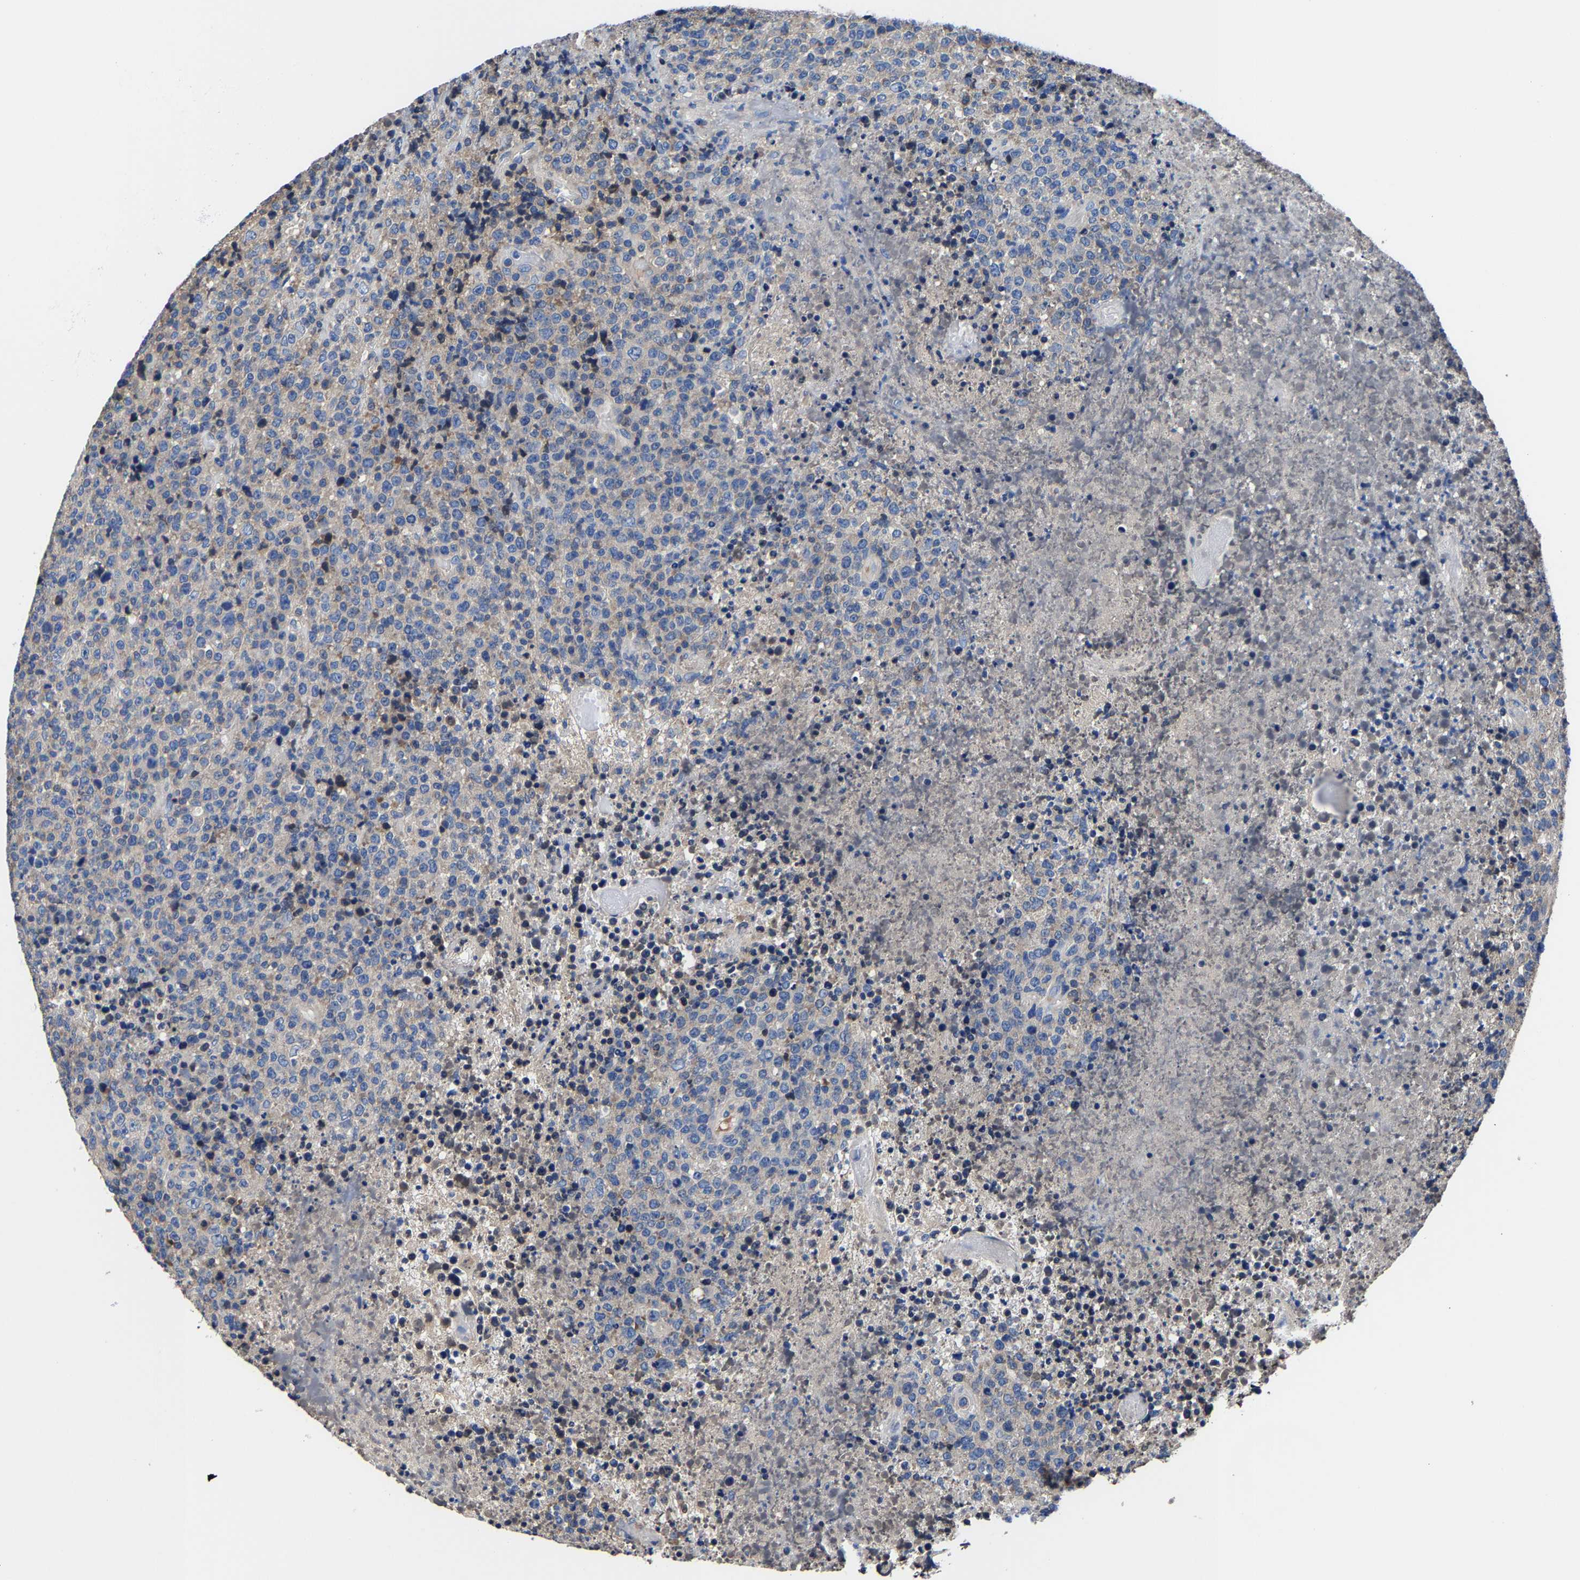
{"staining": {"intensity": "negative", "quantity": "none", "location": "none"}, "tissue": "lymphoma", "cell_type": "Tumor cells", "image_type": "cancer", "snomed": [{"axis": "morphology", "description": "Malignant lymphoma, non-Hodgkin's type, High grade"}, {"axis": "topography", "description": "Lymph node"}], "caption": "The micrograph shows no significant staining in tumor cells of high-grade malignant lymphoma, non-Hodgkin's type.", "gene": "SRPK2", "patient": {"sex": "male", "age": 13}}